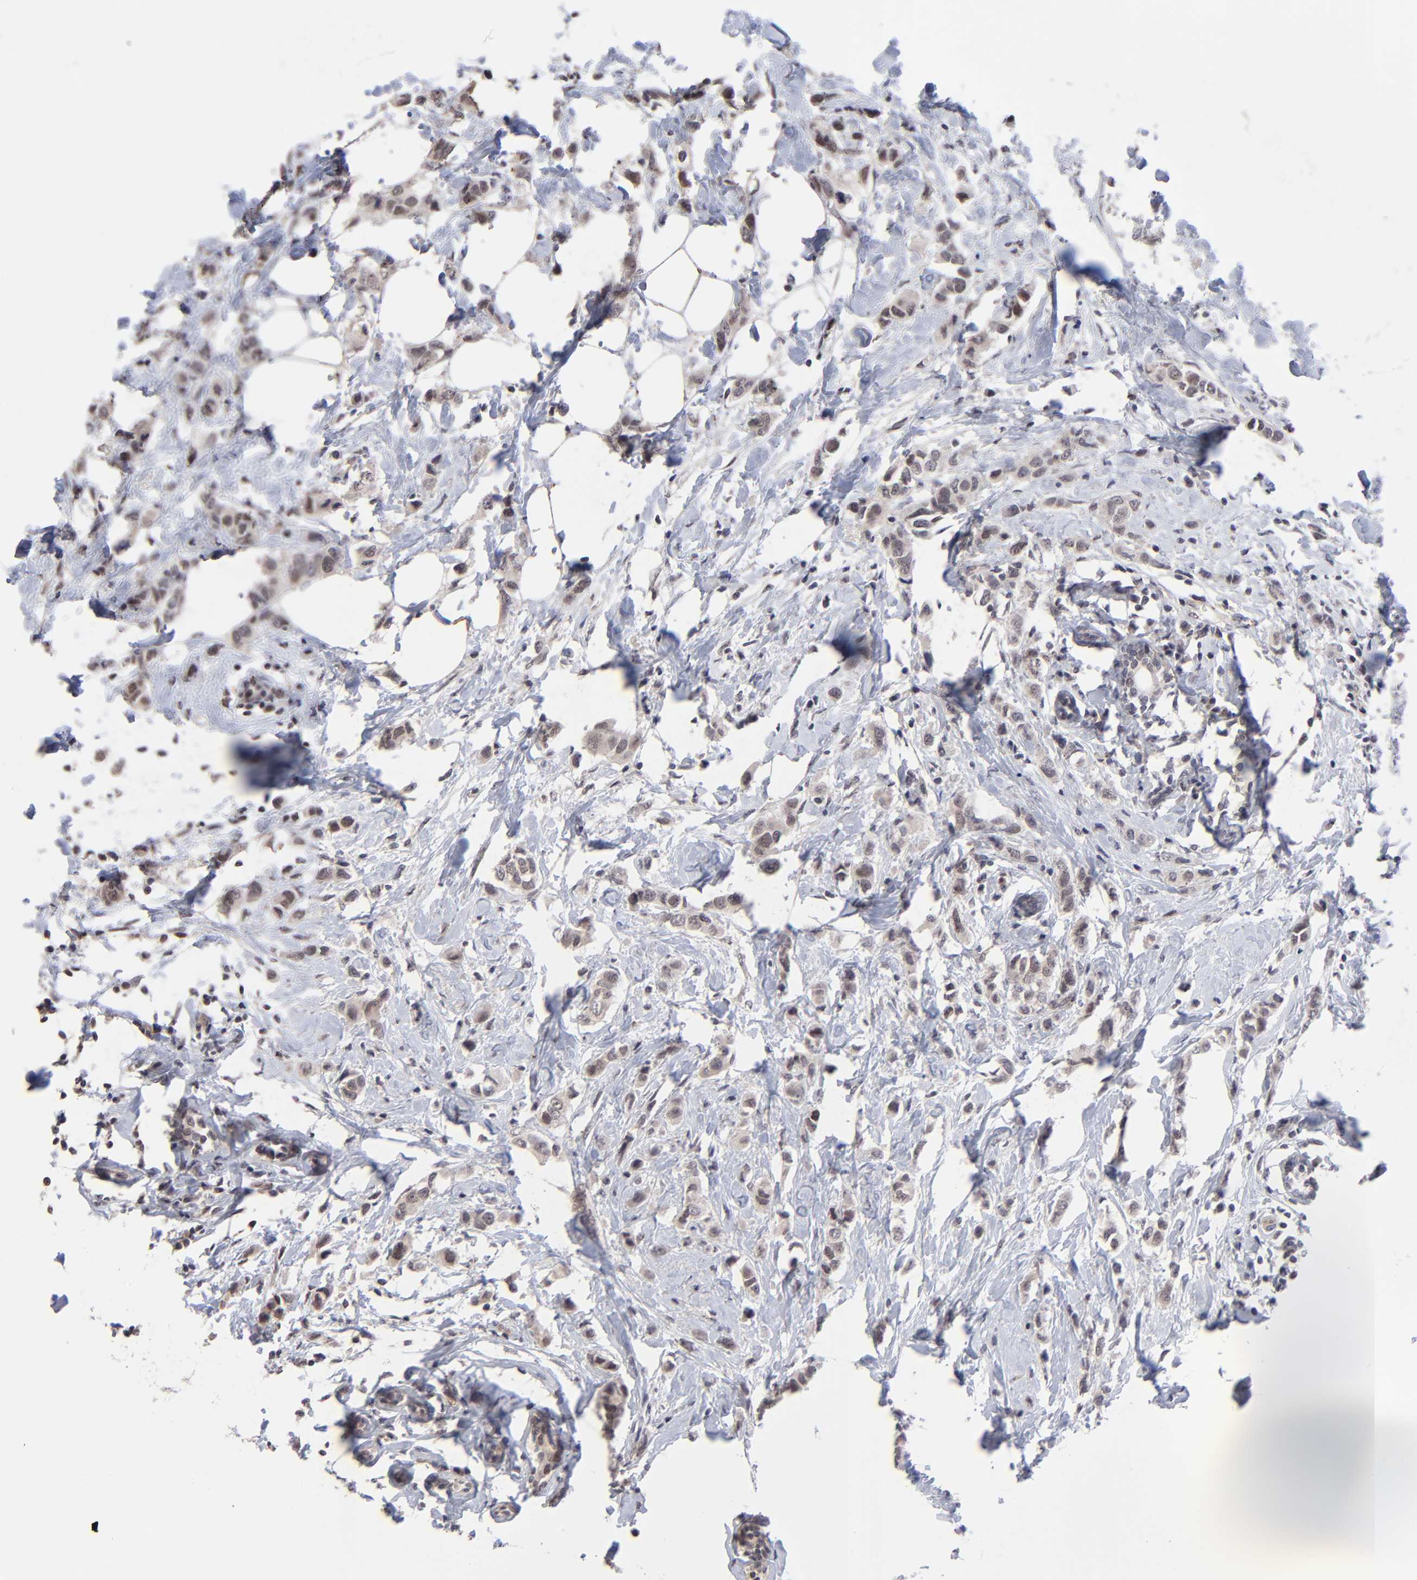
{"staining": {"intensity": "moderate", "quantity": "25%-75%", "location": "nuclear"}, "tissue": "breast cancer", "cell_type": "Tumor cells", "image_type": "cancer", "snomed": [{"axis": "morphology", "description": "Normal tissue, NOS"}, {"axis": "morphology", "description": "Duct carcinoma"}, {"axis": "topography", "description": "Breast"}], "caption": "The immunohistochemical stain labels moderate nuclear staining in tumor cells of intraductal carcinoma (breast) tissue.", "gene": "ZNF419", "patient": {"sex": "female", "age": 50}}